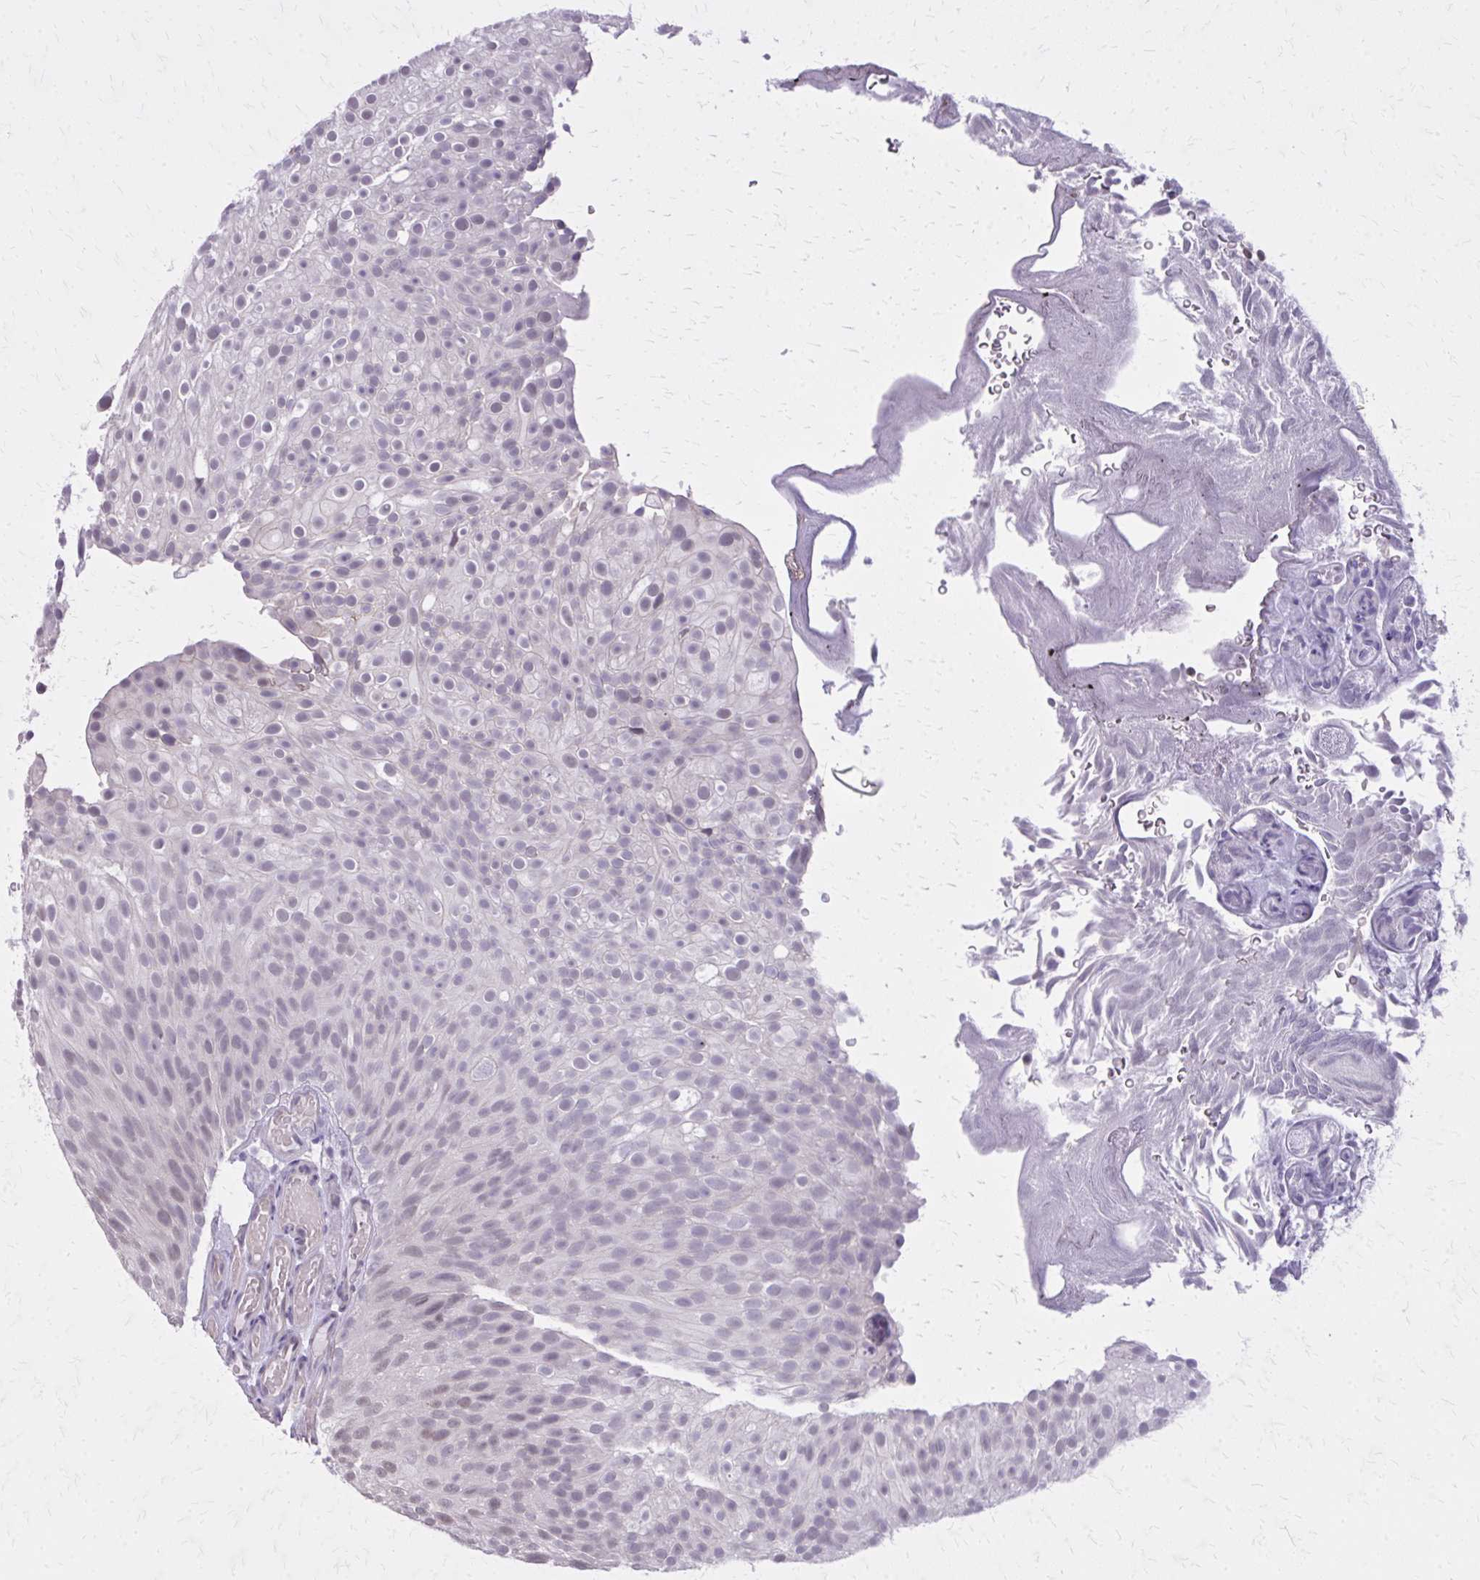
{"staining": {"intensity": "negative", "quantity": "none", "location": "none"}, "tissue": "urothelial cancer", "cell_type": "Tumor cells", "image_type": "cancer", "snomed": [{"axis": "morphology", "description": "Urothelial carcinoma, Low grade"}, {"axis": "topography", "description": "Urinary bladder"}], "caption": "Immunohistochemical staining of human urothelial carcinoma (low-grade) shows no significant positivity in tumor cells.", "gene": "PLCB1", "patient": {"sex": "male", "age": 78}}